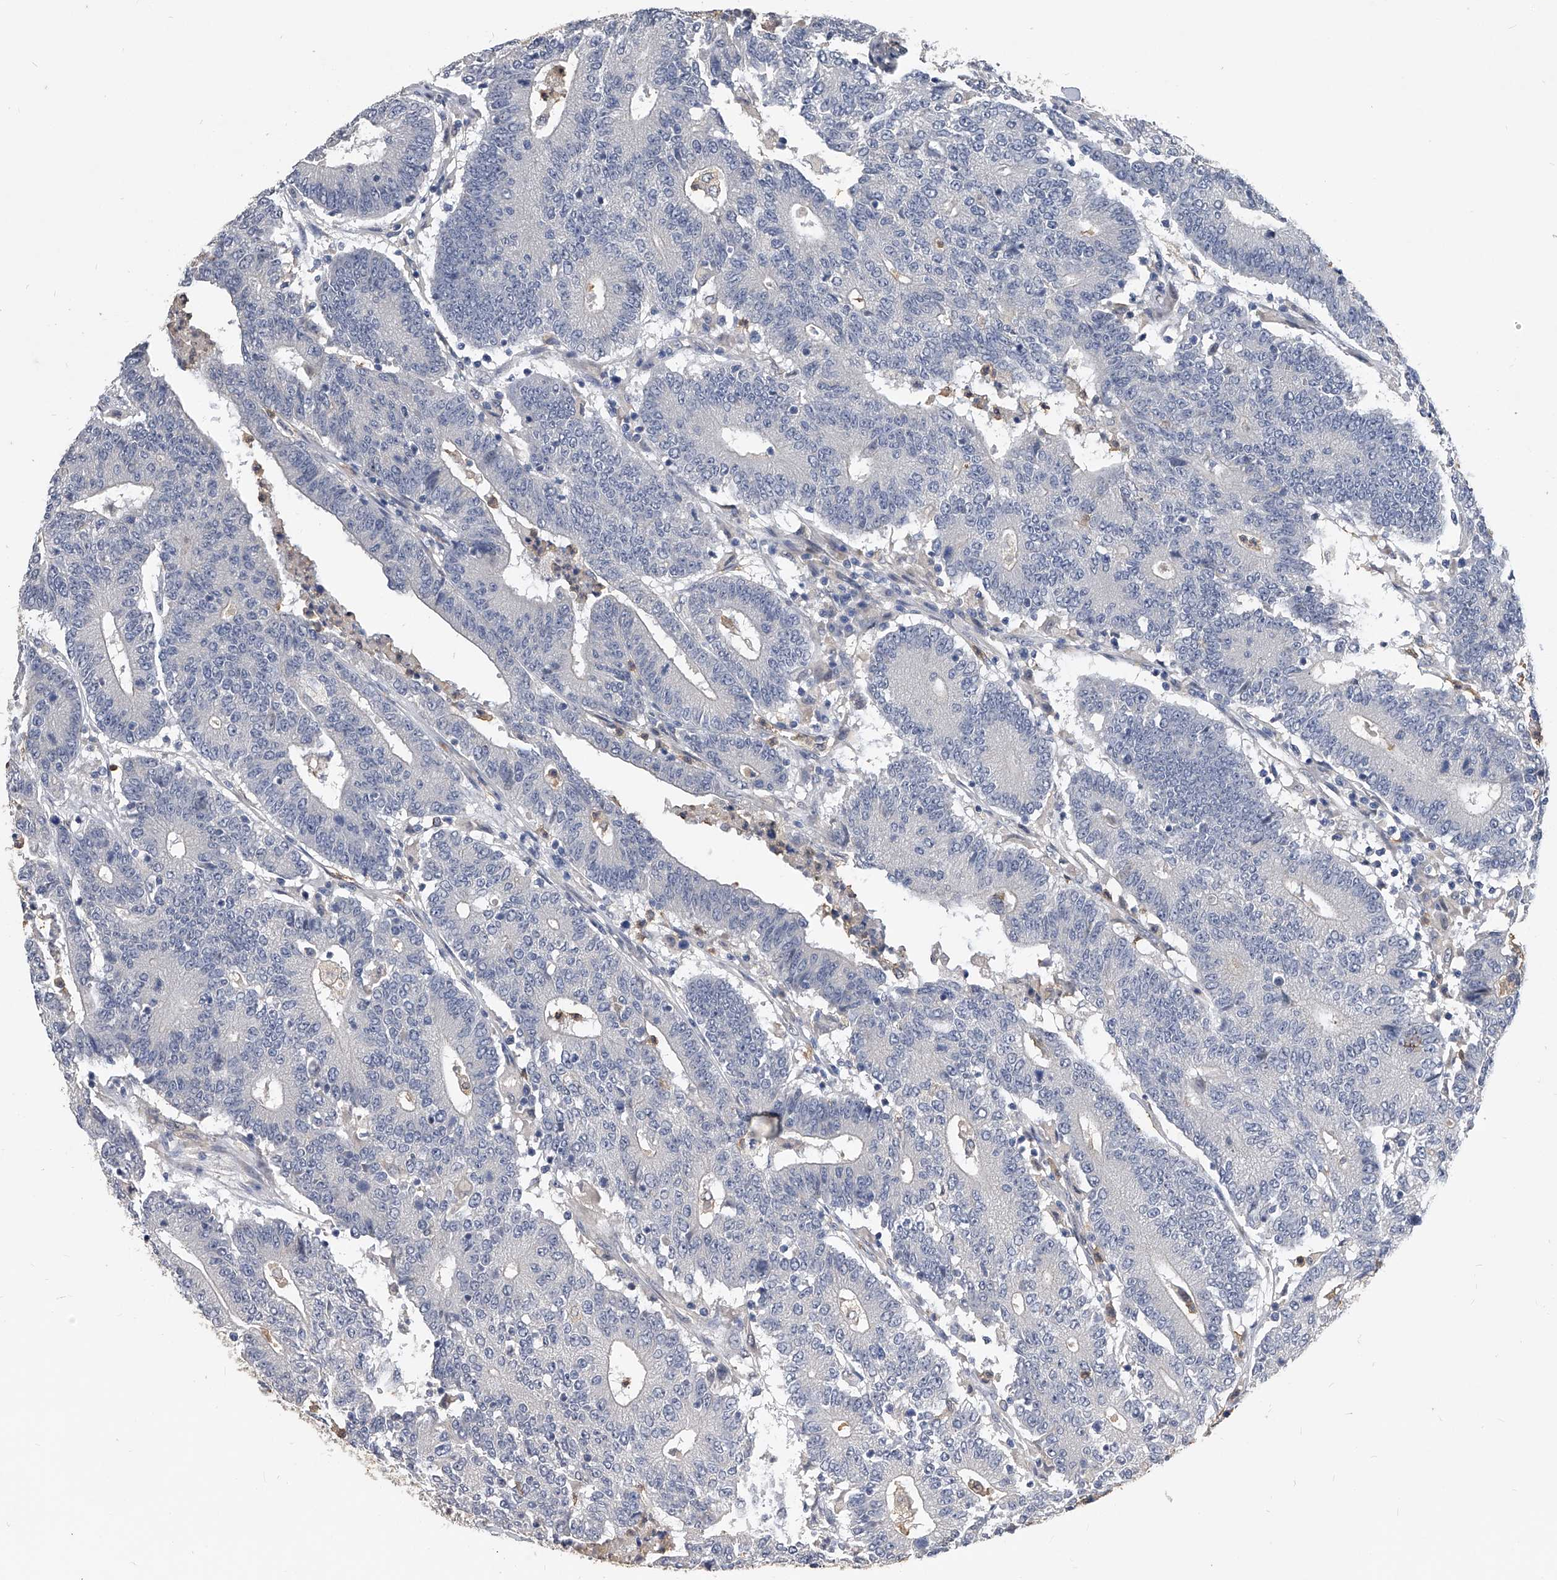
{"staining": {"intensity": "negative", "quantity": "none", "location": "none"}, "tissue": "colorectal cancer", "cell_type": "Tumor cells", "image_type": "cancer", "snomed": [{"axis": "morphology", "description": "Normal tissue, NOS"}, {"axis": "morphology", "description": "Adenocarcinoma, NOS"}, {"axis": "topography", "description": "Colon"}], "caption": "Histopathology image shows no significant protein expression in tumor cells of colorectal adenocarcinoma.", "gene": "HOMER3", "patient": {"sex": "female", "age": 75}}